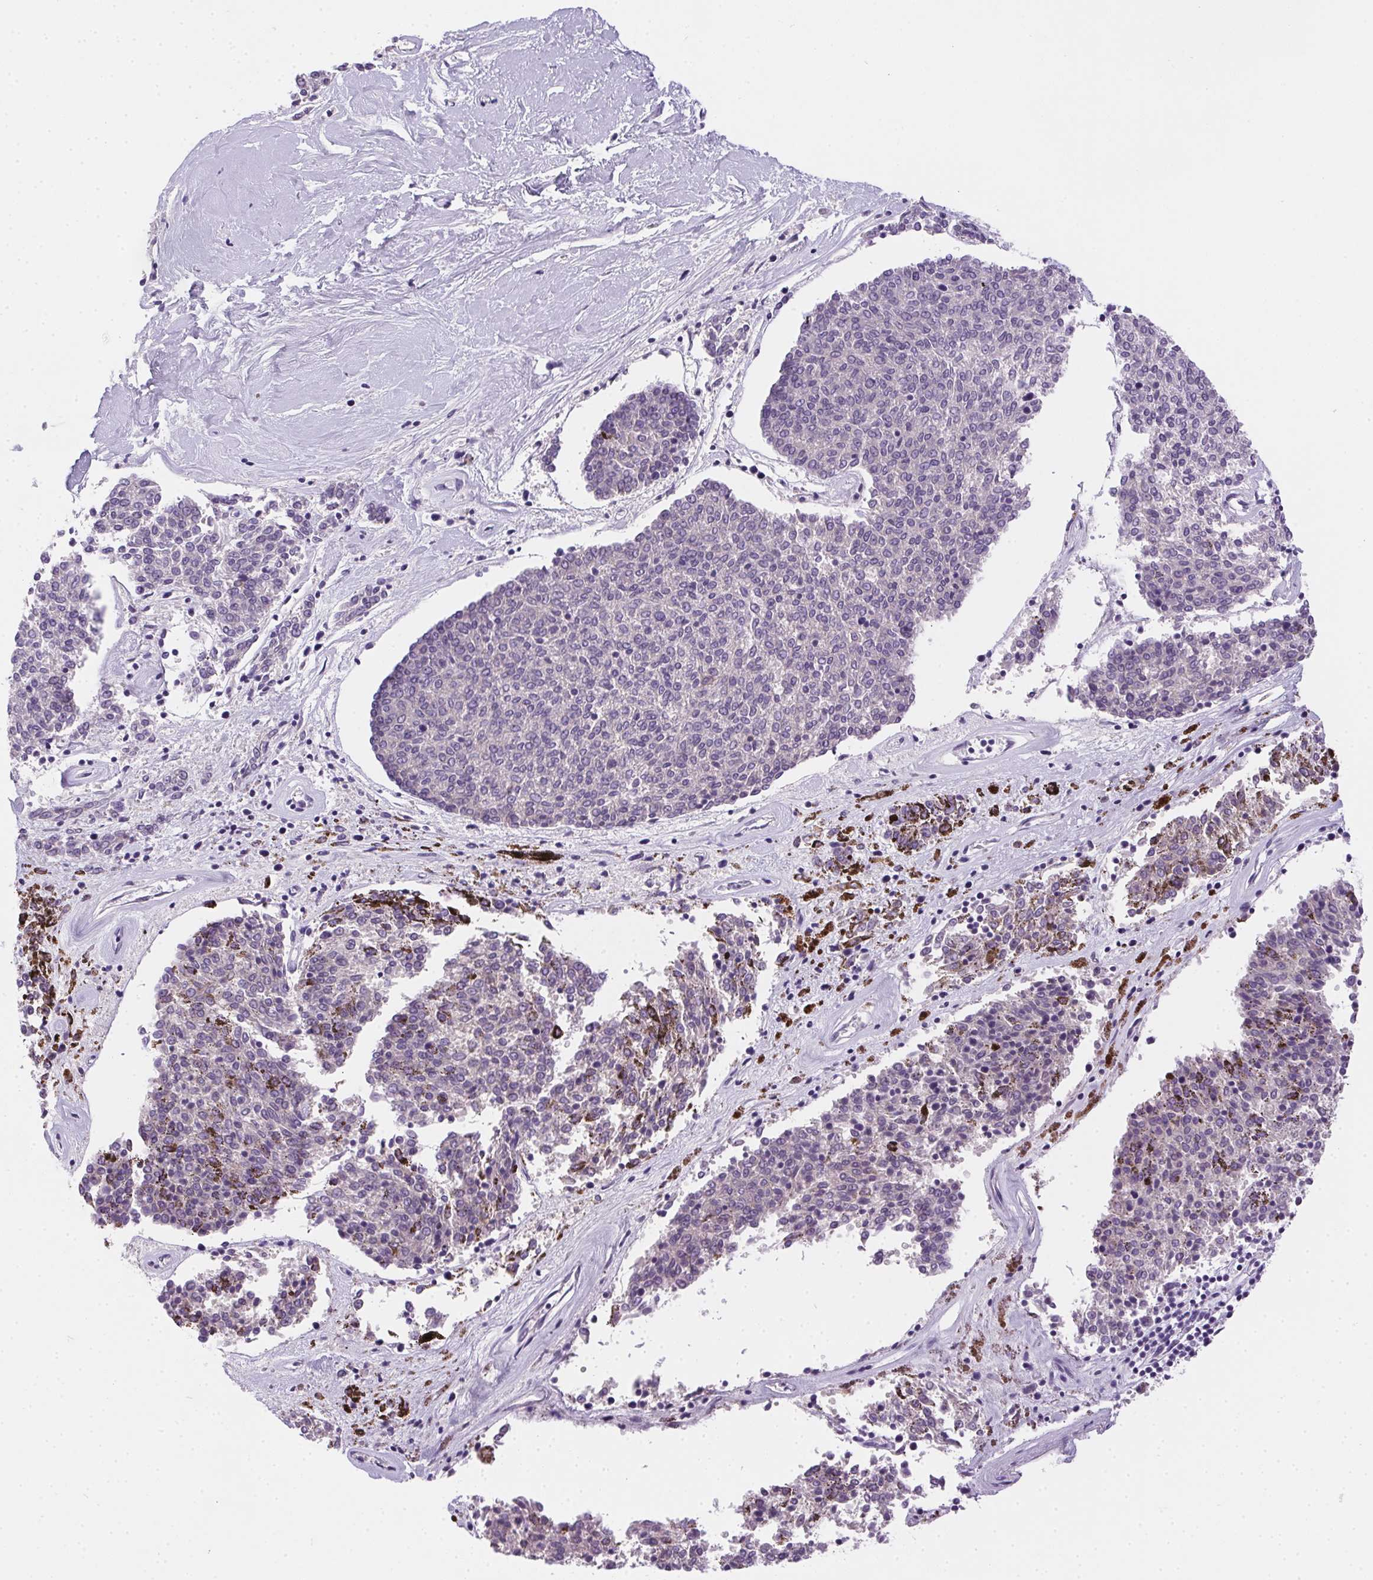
{"staining": {"intensity": "negative", "quantity": "none", "location": "none"}, "tissue": "melanoma", "cell_type": "Tumor cells", "image_type": "cancer", "snomed": [{"axis": "morphology", "description": "Malignant melanoma, NOS"}, {"axis": "topography", "description": "Skin"}], "caption": "Immunohistochemistry photomicrograph of human melanoma stained for a protein (brown), which reveals no positivity in tumor cells.", "gene": "SSTR4", "patient": {"sex": "female", "age": 72}}